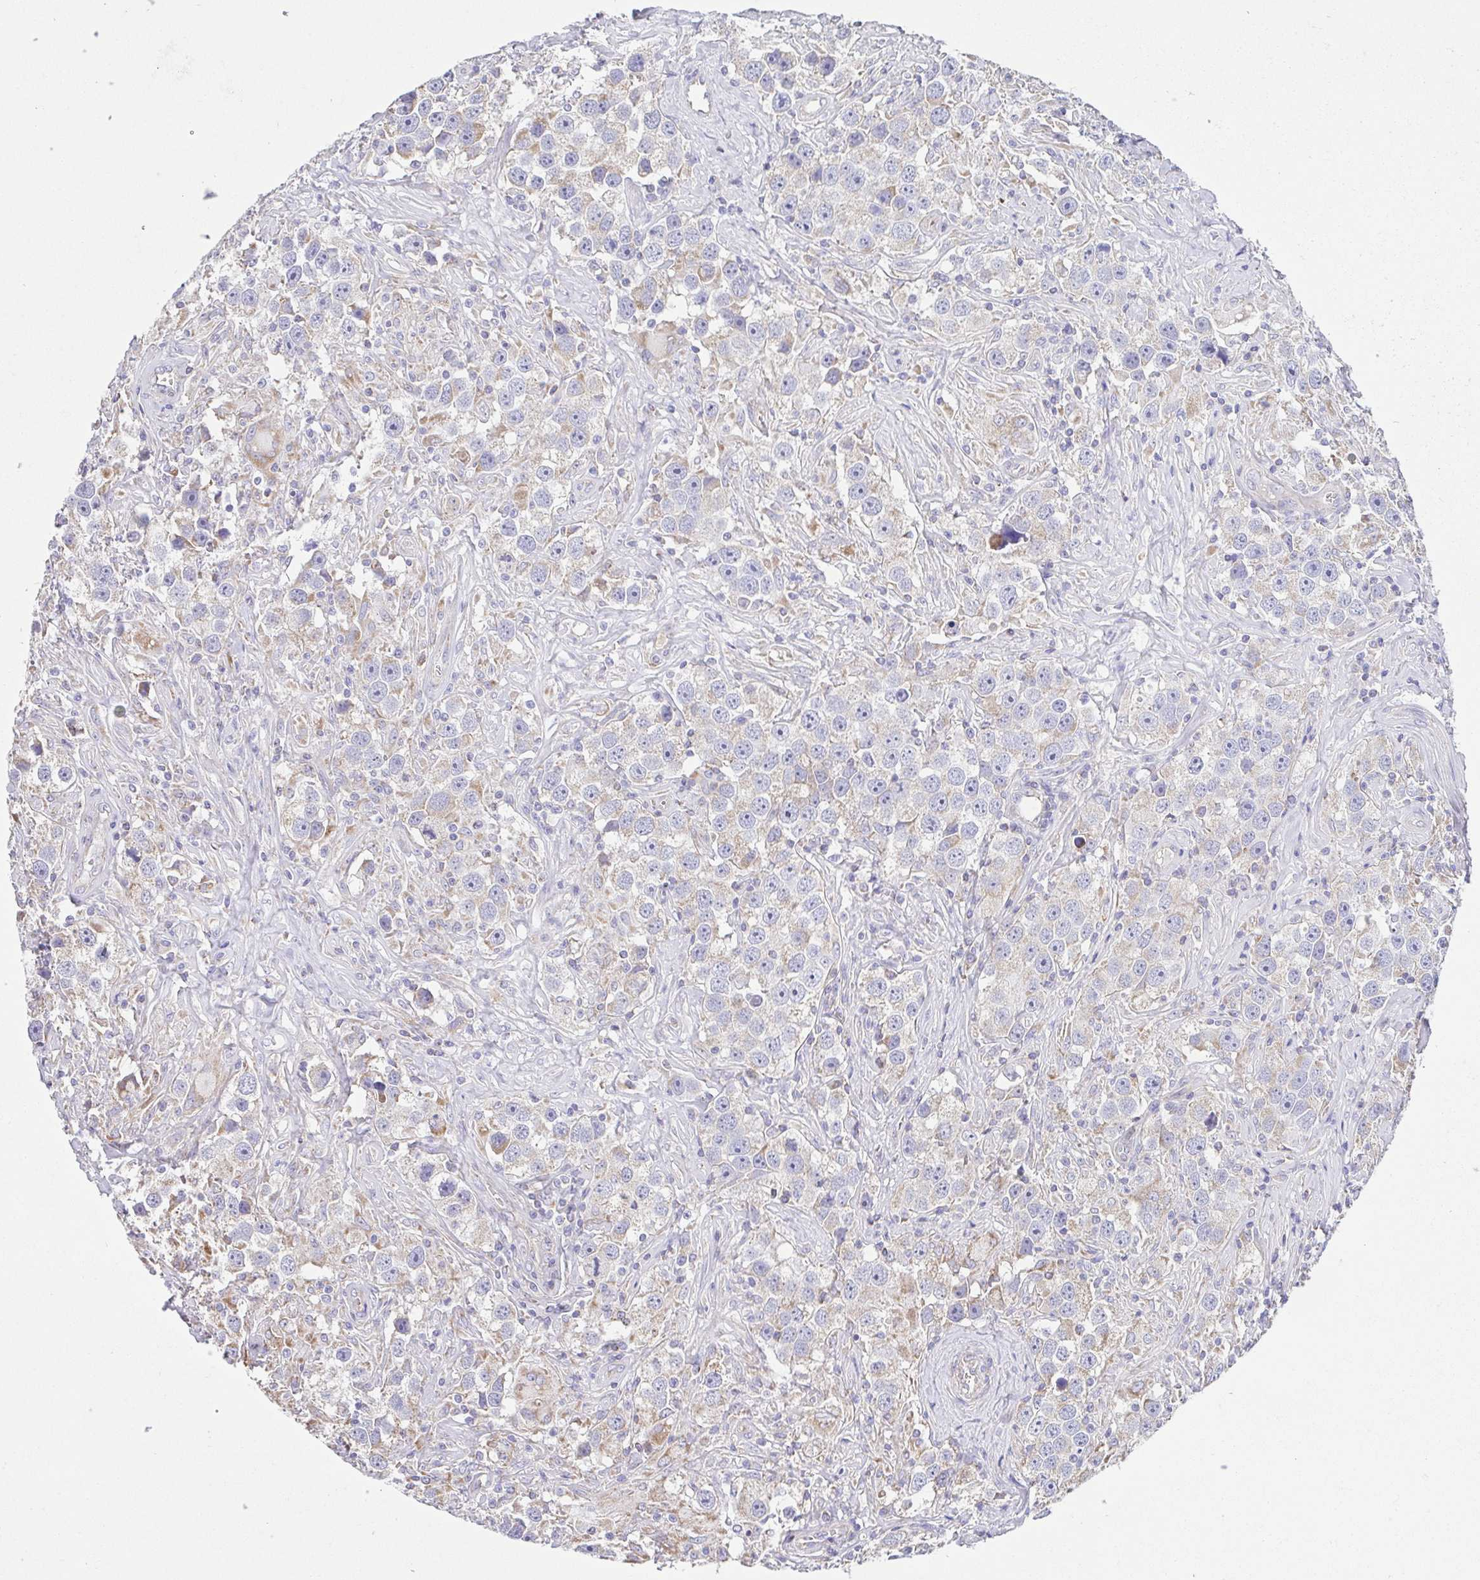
{"staining": {"intensity": "weak", "quantity": ">75%", "location": "cytoplasmic/membranous"}, "tissue": "testis cancer", "cell_type": "Tumor cells", "image_type": "cancer", "snomed": [{"axis": "morphology", "description": "Seminoma, NOS"}, {"axis": "topography", "description": "Testis"}], "caption": "A brown stain shows weak cytoplasmic/membranous staining of a protein in testis seminoma tumor cells.", "gene": "GINM1", "patient": {"sex": "male", "age": 49}}